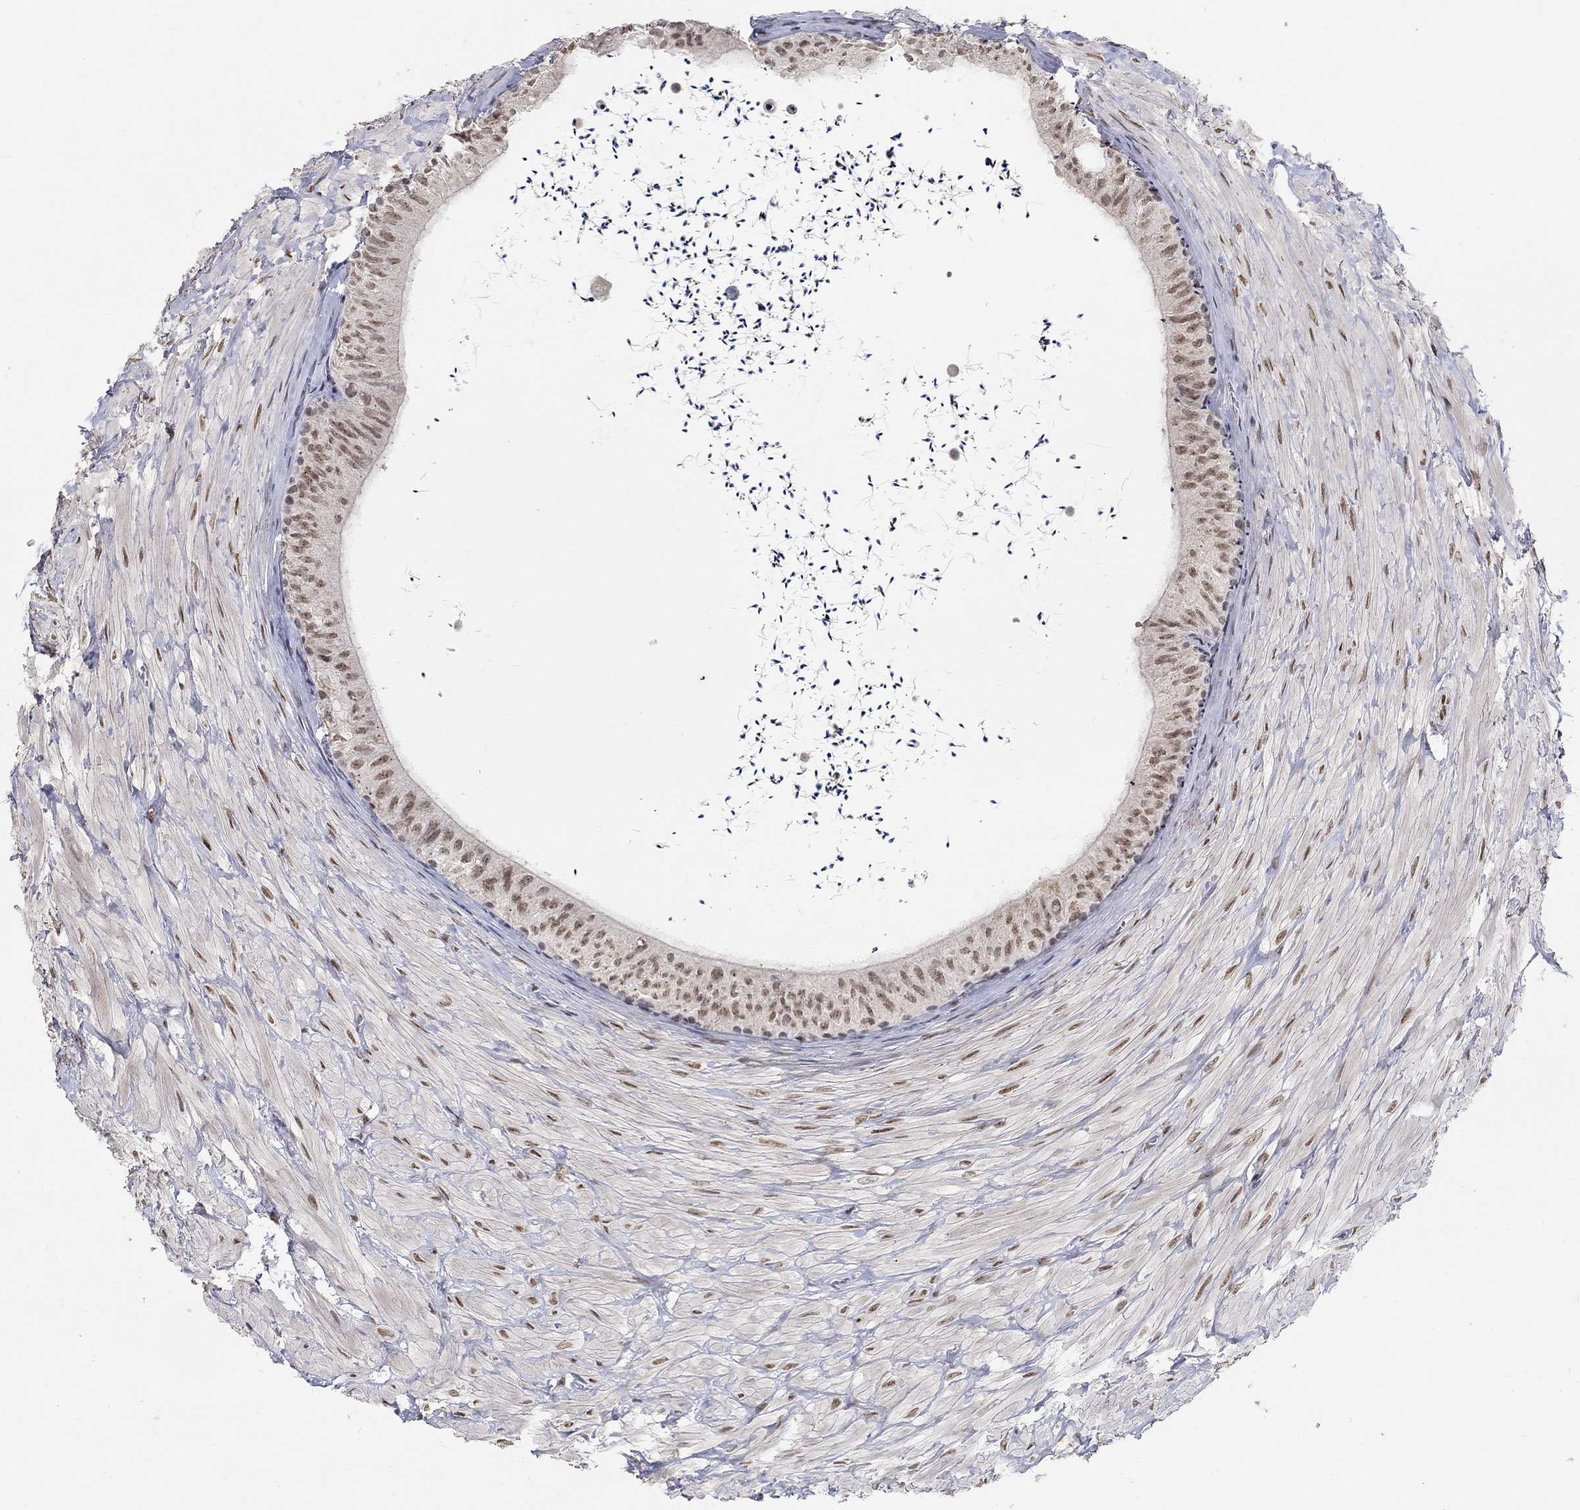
{"staining": {"intensity": "moderate", "quantity": ">75%", "location": "nuclear"}, "tissue": "epididymis", "cell_type": "Glandular cells", "image_type": "normal", "snomed": [{"axis": "morphology", "description": "Normal tissue, NOS"}, {"axis": "topography", "description": "Epididymis"}], "caption": "Immunohistochemical staining of normal epididymis reveals moderate nuclear protein expression in about >75% of glandular cells. (brown staining indicates protein expression, while blue staining denotes nuclei).", "gene": "KLF12", "patient": {"sex": "male", "age": 32}}